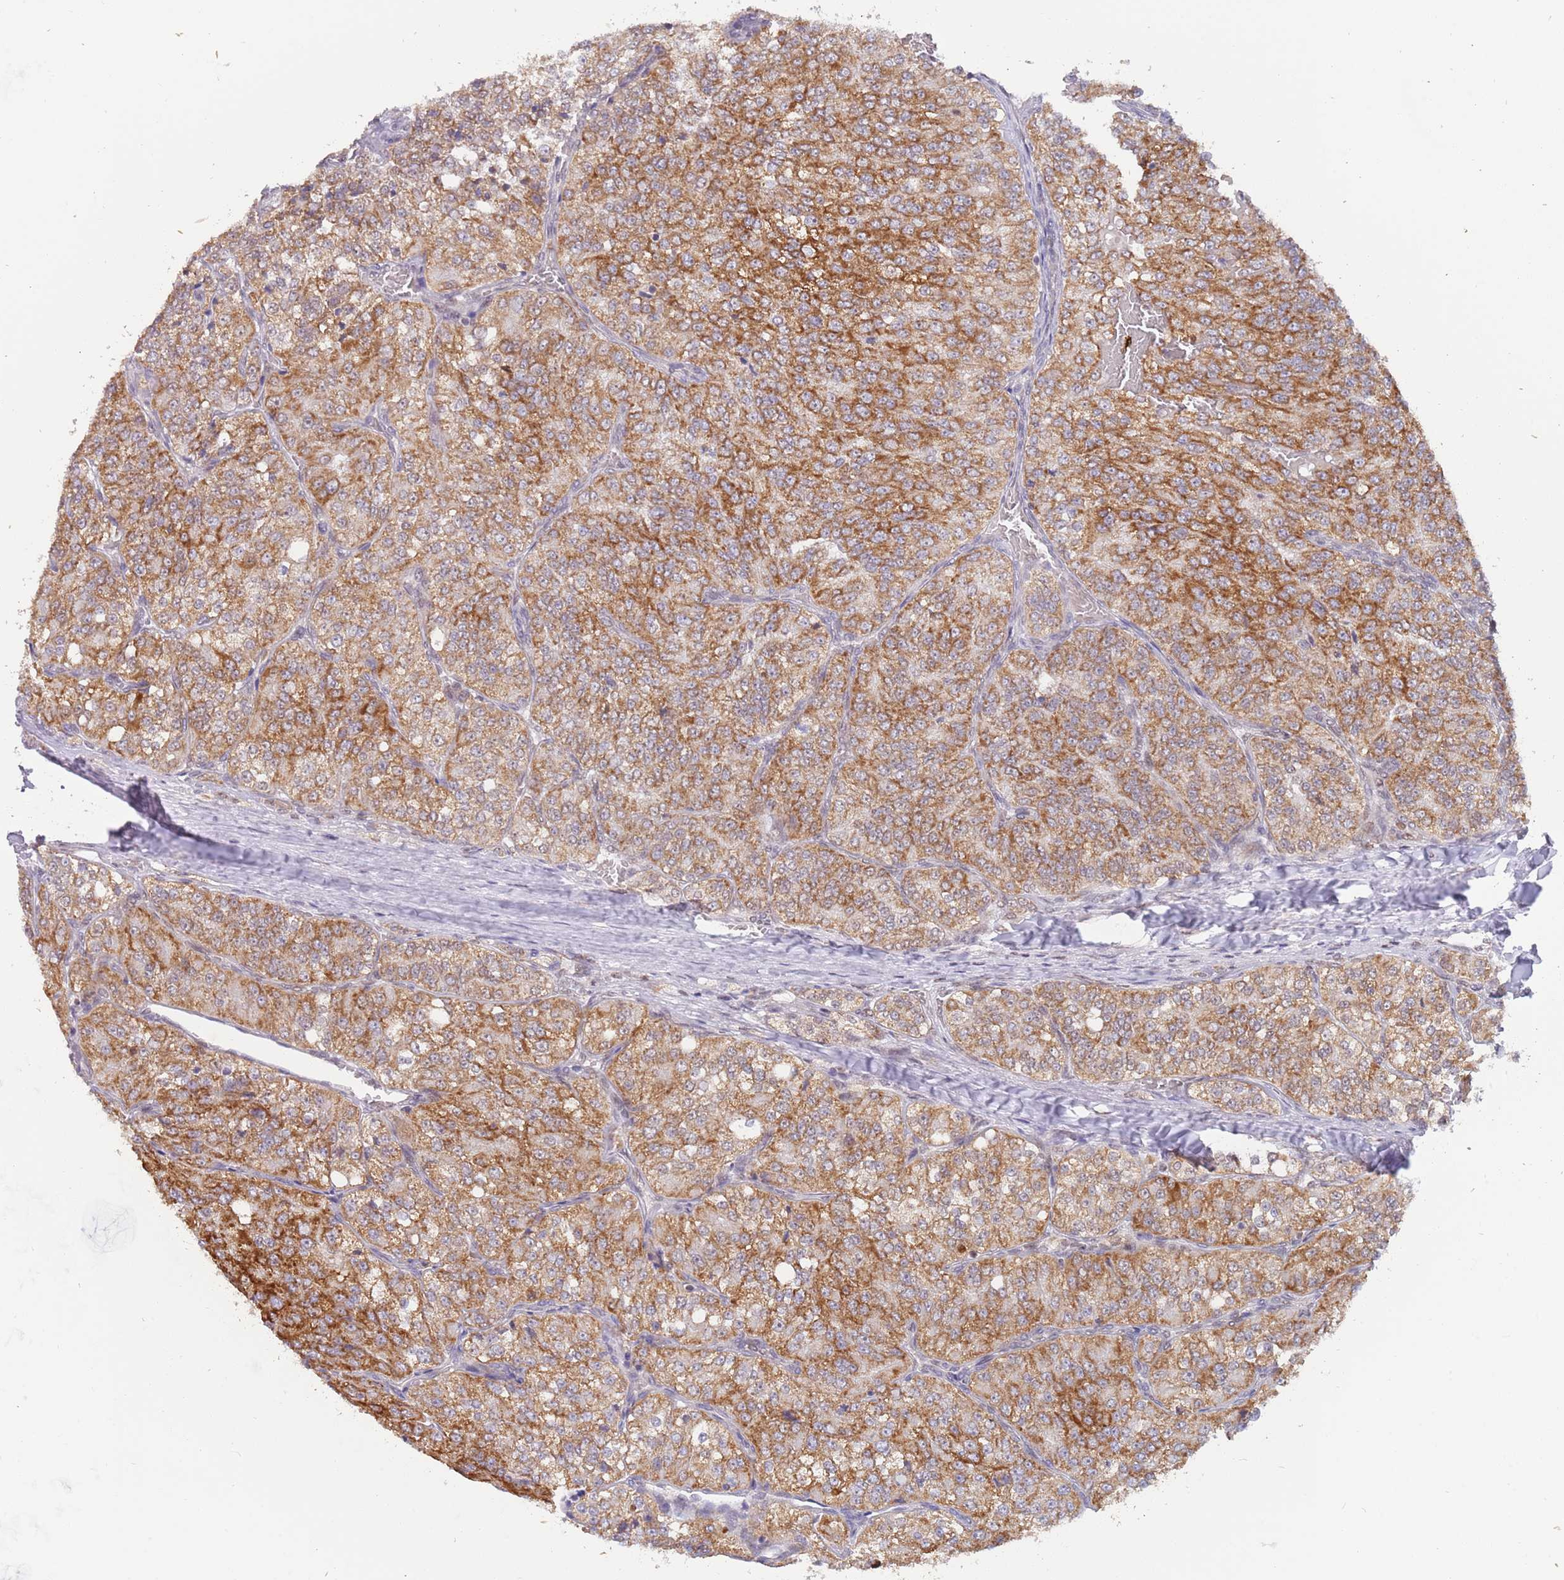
{"staining": {"intensity": "strong", "quantity": ">75%", "location": "cytoplasmic/membranous"}, "tissue": "renal cancer", "cell_type": "Tumor cells", "image_type": "cancer", "snomed": [{"axis": "morphology", "description": "Adenocarcinoma, NOS"}, {"axis": "topography", "description": "Kidney"}], "caption": "Adenocarcinoma (renal) stained for a protein (brown) shows strong cytoplasmic/membranous positive expression in approximately >75% of tumor cells.", "gene": "TIMM13", "patient": {"sex": "female", "age": 63}}